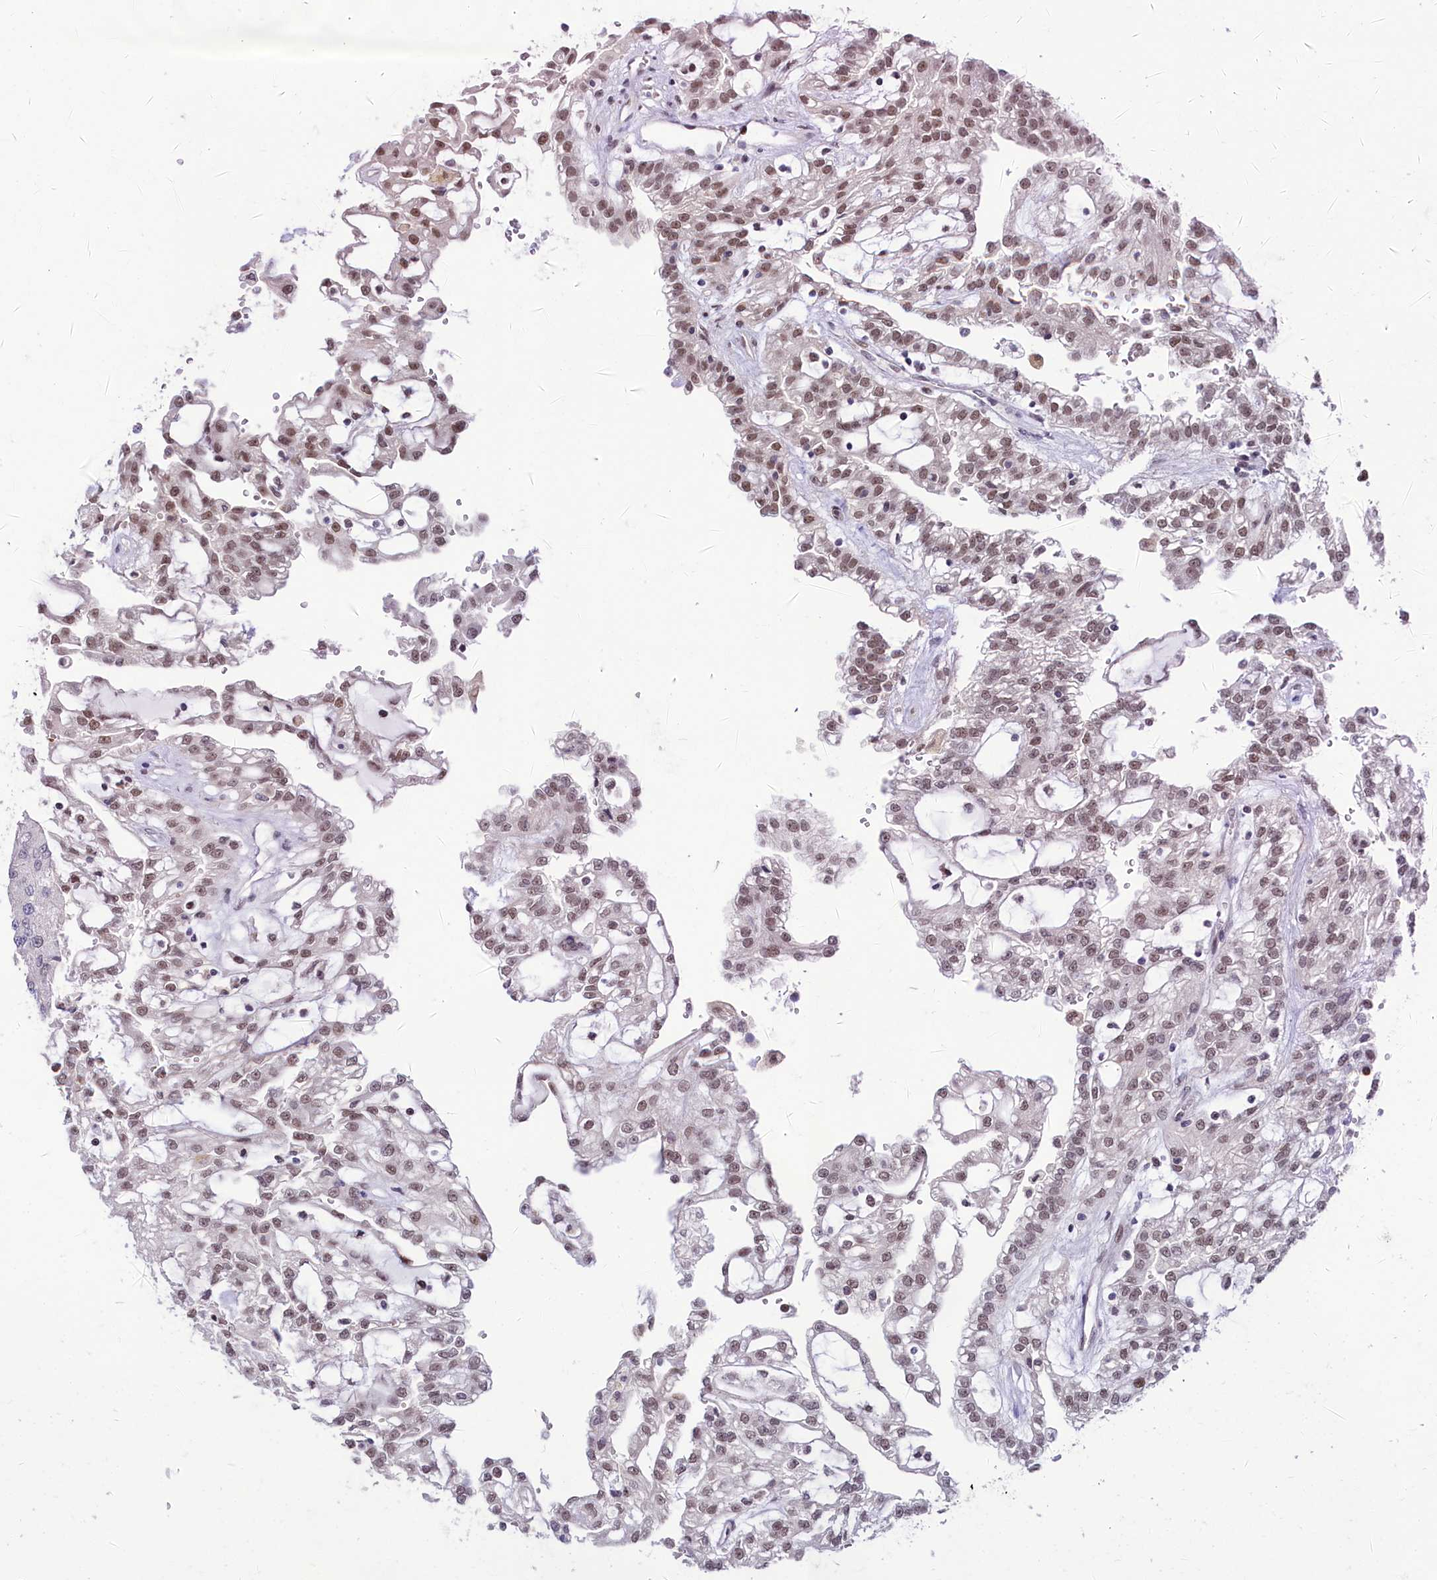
{"staining": {"intensity": "moderate", "quantity": "25%-75%", "location": "nuclear"}, "tissue": "renal cancer", "cell_type": "Tumor cells", "image_type": "cancer", "snomed": [{"axis": "morphology", "description": "Adenocarcinoma, NOS"}, {"axis": "topography", "description": "Kidney"}], "caption": "A micrograph of human renal adenocarcinoma stained for a protein reveals moderate nuclear brown staining in tumor cells. The protein of interest is stained brown, and the nuclei are stained in blue (DAB IHC with brightfield microscopy, high magnification).", "gene": "SCAF11", "patient": {"sex": "male", "age": 63}}